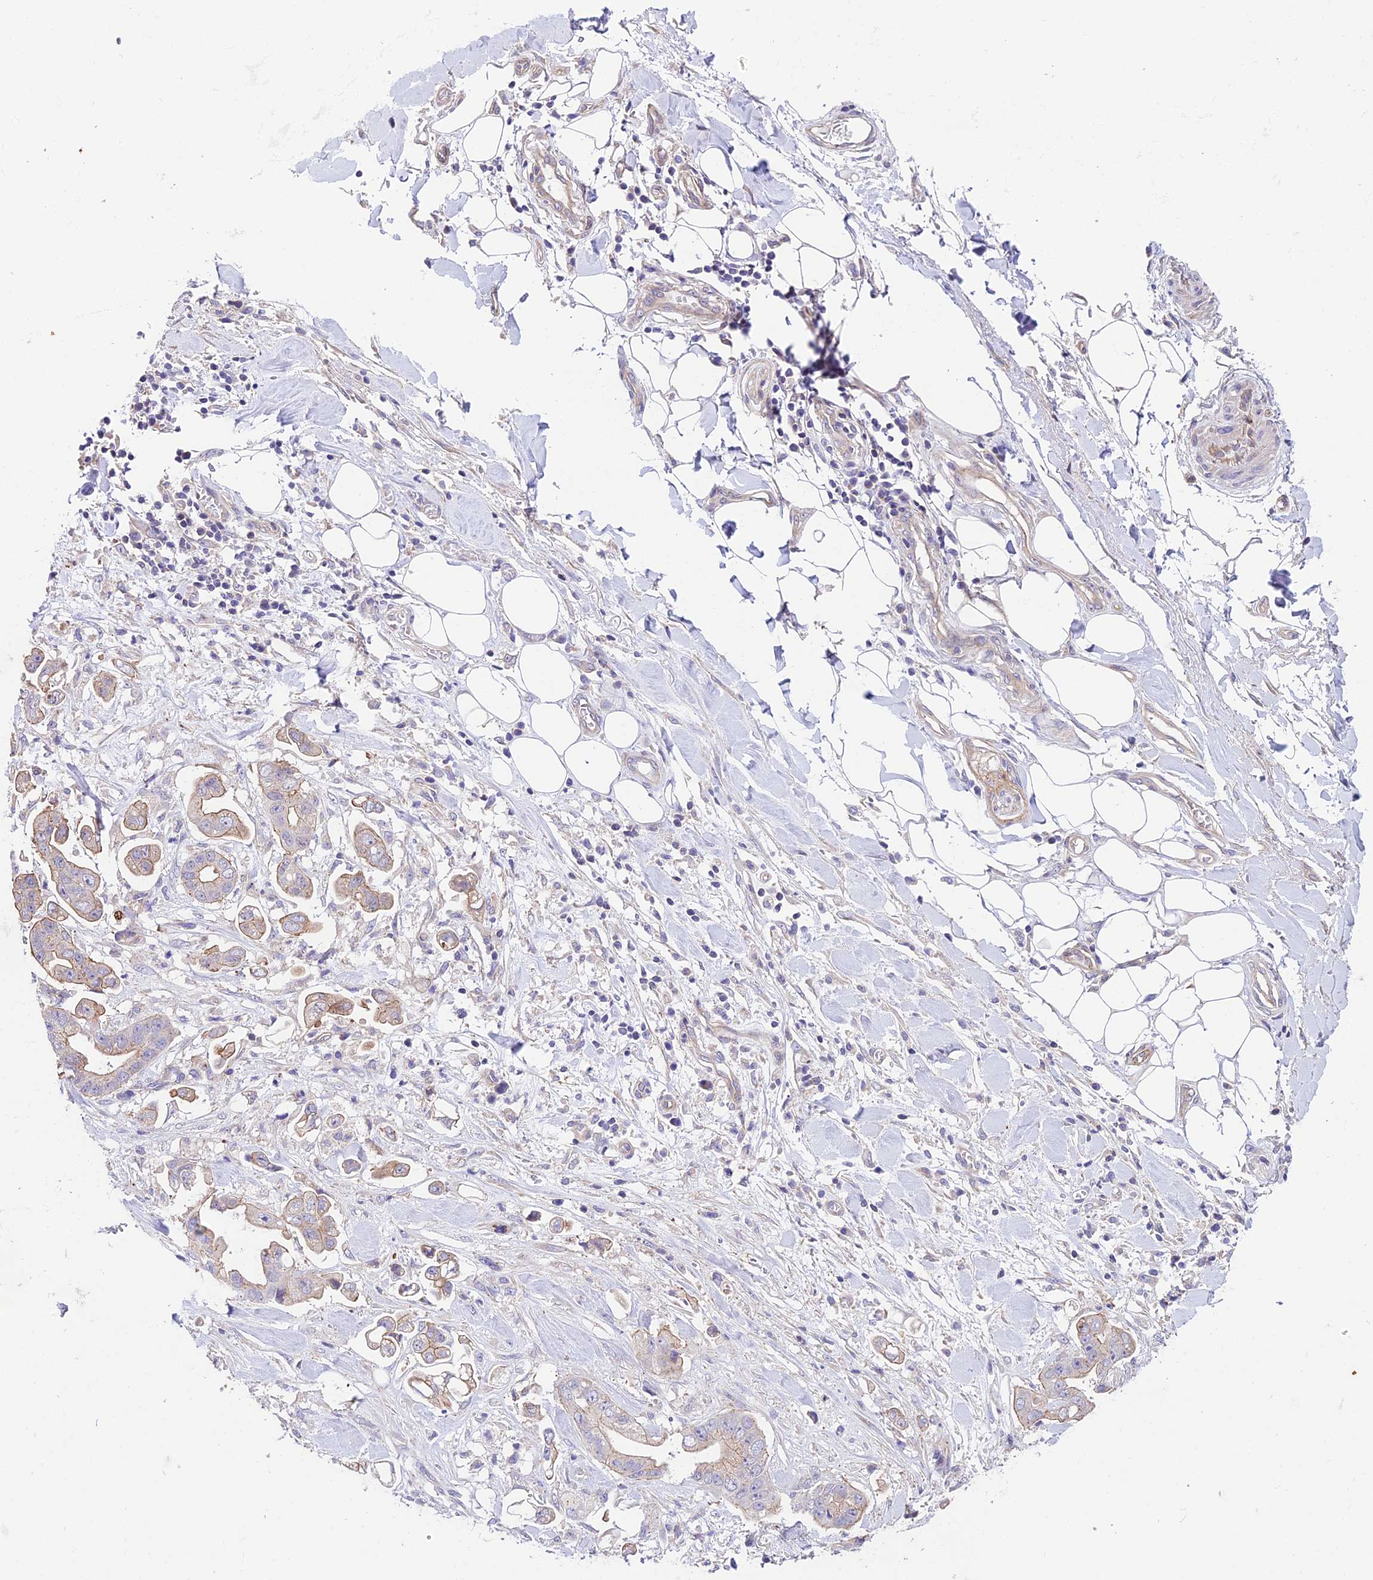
{"staining": {"intensity": "moderate", "quantity": "25%-75%", "location": "cytoplasmic/membranous"}, "tissue": "stomach cancer", "cell_type": "Tumor cells", "image_type": "cancer", "snomed": [{"axis": "morphology", "description": "Adenocarcinoma, NOS"}, {"axis": "topography", "description": "Stomach"}], "caption": "Immunohistochemistry (IHC) photomicrograph of neoplastic tissue: stomach cancer stained using immunohistochemistry (IHC) demonstrates medium levels of moderate protein expression localized specifically in the cytoplasmic/membranous of tumor cells, appearing as a cytoplasmic/membranous brown color.", "gene": "QRFP", "patient": {"sex": "male", "age": 62}}